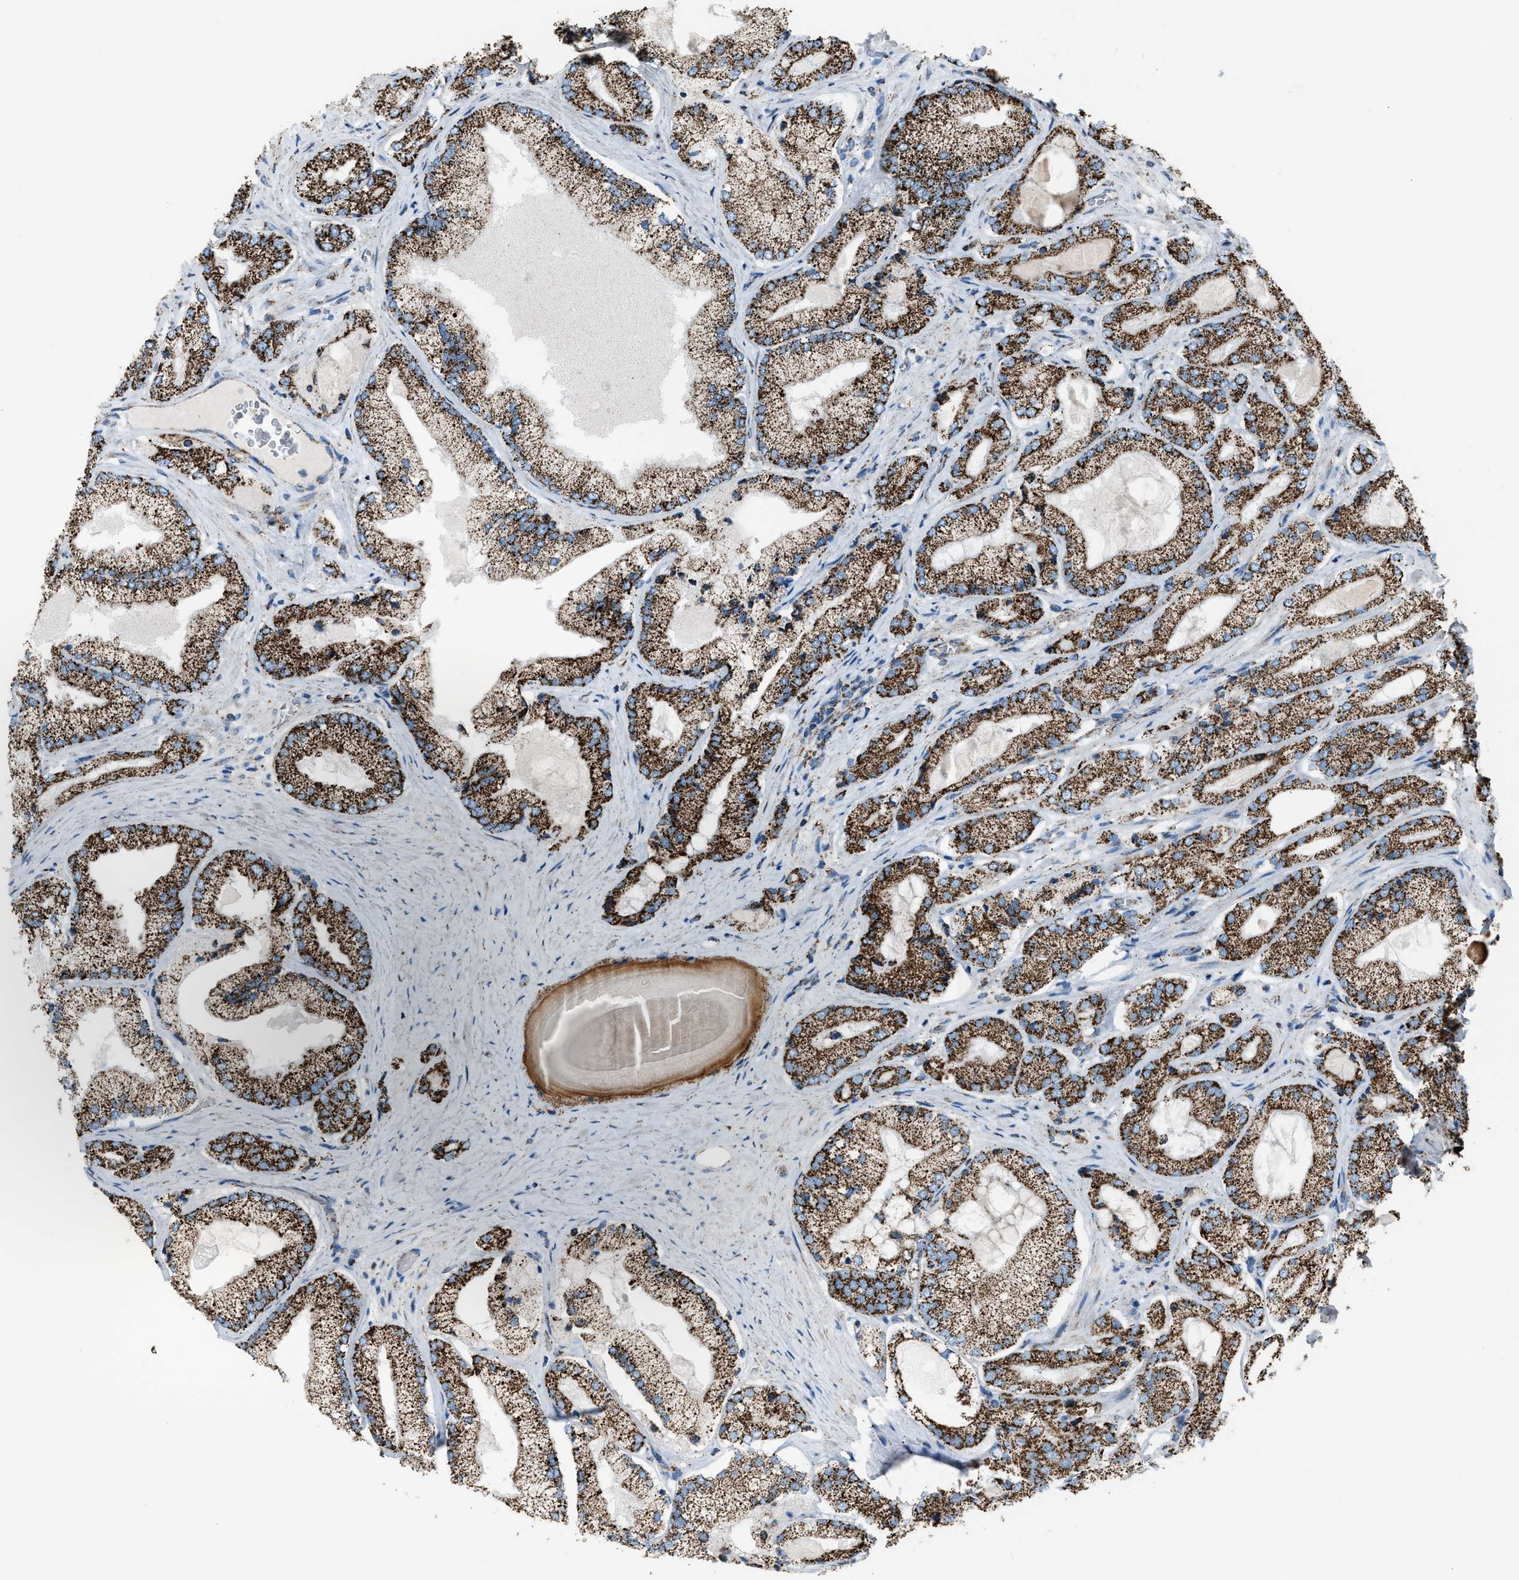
{"staining": {"intensity": "strong", "quantity": ">75%", "location": "cytoplasmic/membranous"}, "tissue": "prostate cancer", "cell_type": "Tumor cells", "image_type": "cancer", "snomed": [{"axis": "morphology", "description": "Adenocarcinoma, Low grade"}, {"axis": "topography", "description": "Prostate"}], "caption": "The image exhibits immunohistochemical staining of adenocarcinoma (low-grade) (prostate). There is strong cytoplasmic/membranous positivity is appreciated in about >75% of tumor cells.", "gene": "MDH2", "patient": {"sex": "male", "age": 65}}